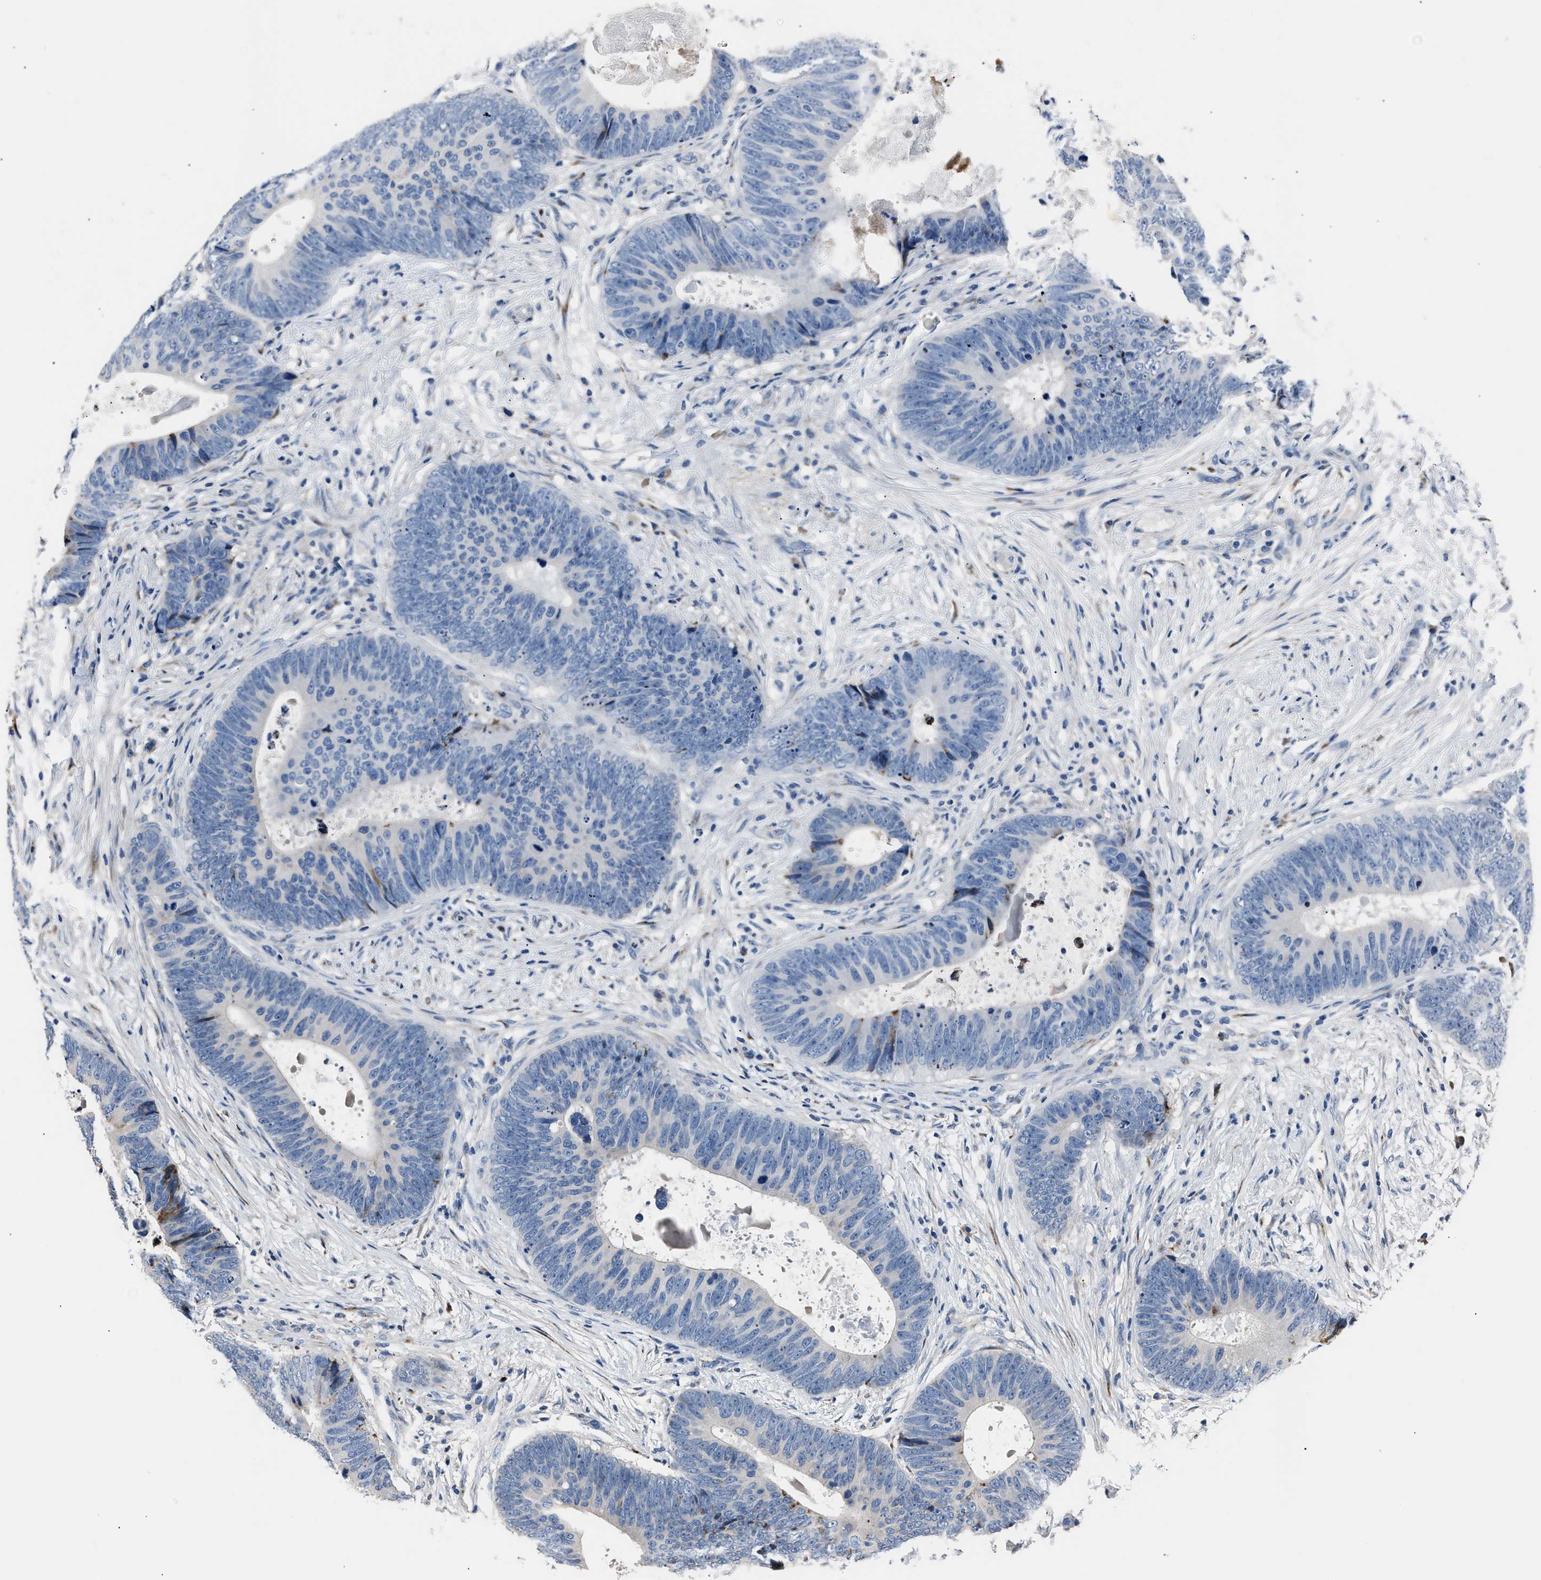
{"staining": {"intensity": "negative", "quantity": "none", "location": "none"}, "tissue": "colorectal cancer", "cell_type": "Tumor cells", "image_type": "cancer", "snomed": [{"axis": "morphology", "description": "Adenocarcinoma, NOS"}, {"axis": "topography", "description": "Colon"}], "caption": "Image shows no significant protein staining in tumor cells of colorectal adenocarcinoma.", "gene": "DNAJC24", "patient": {"sex": "male", "age": 56}}